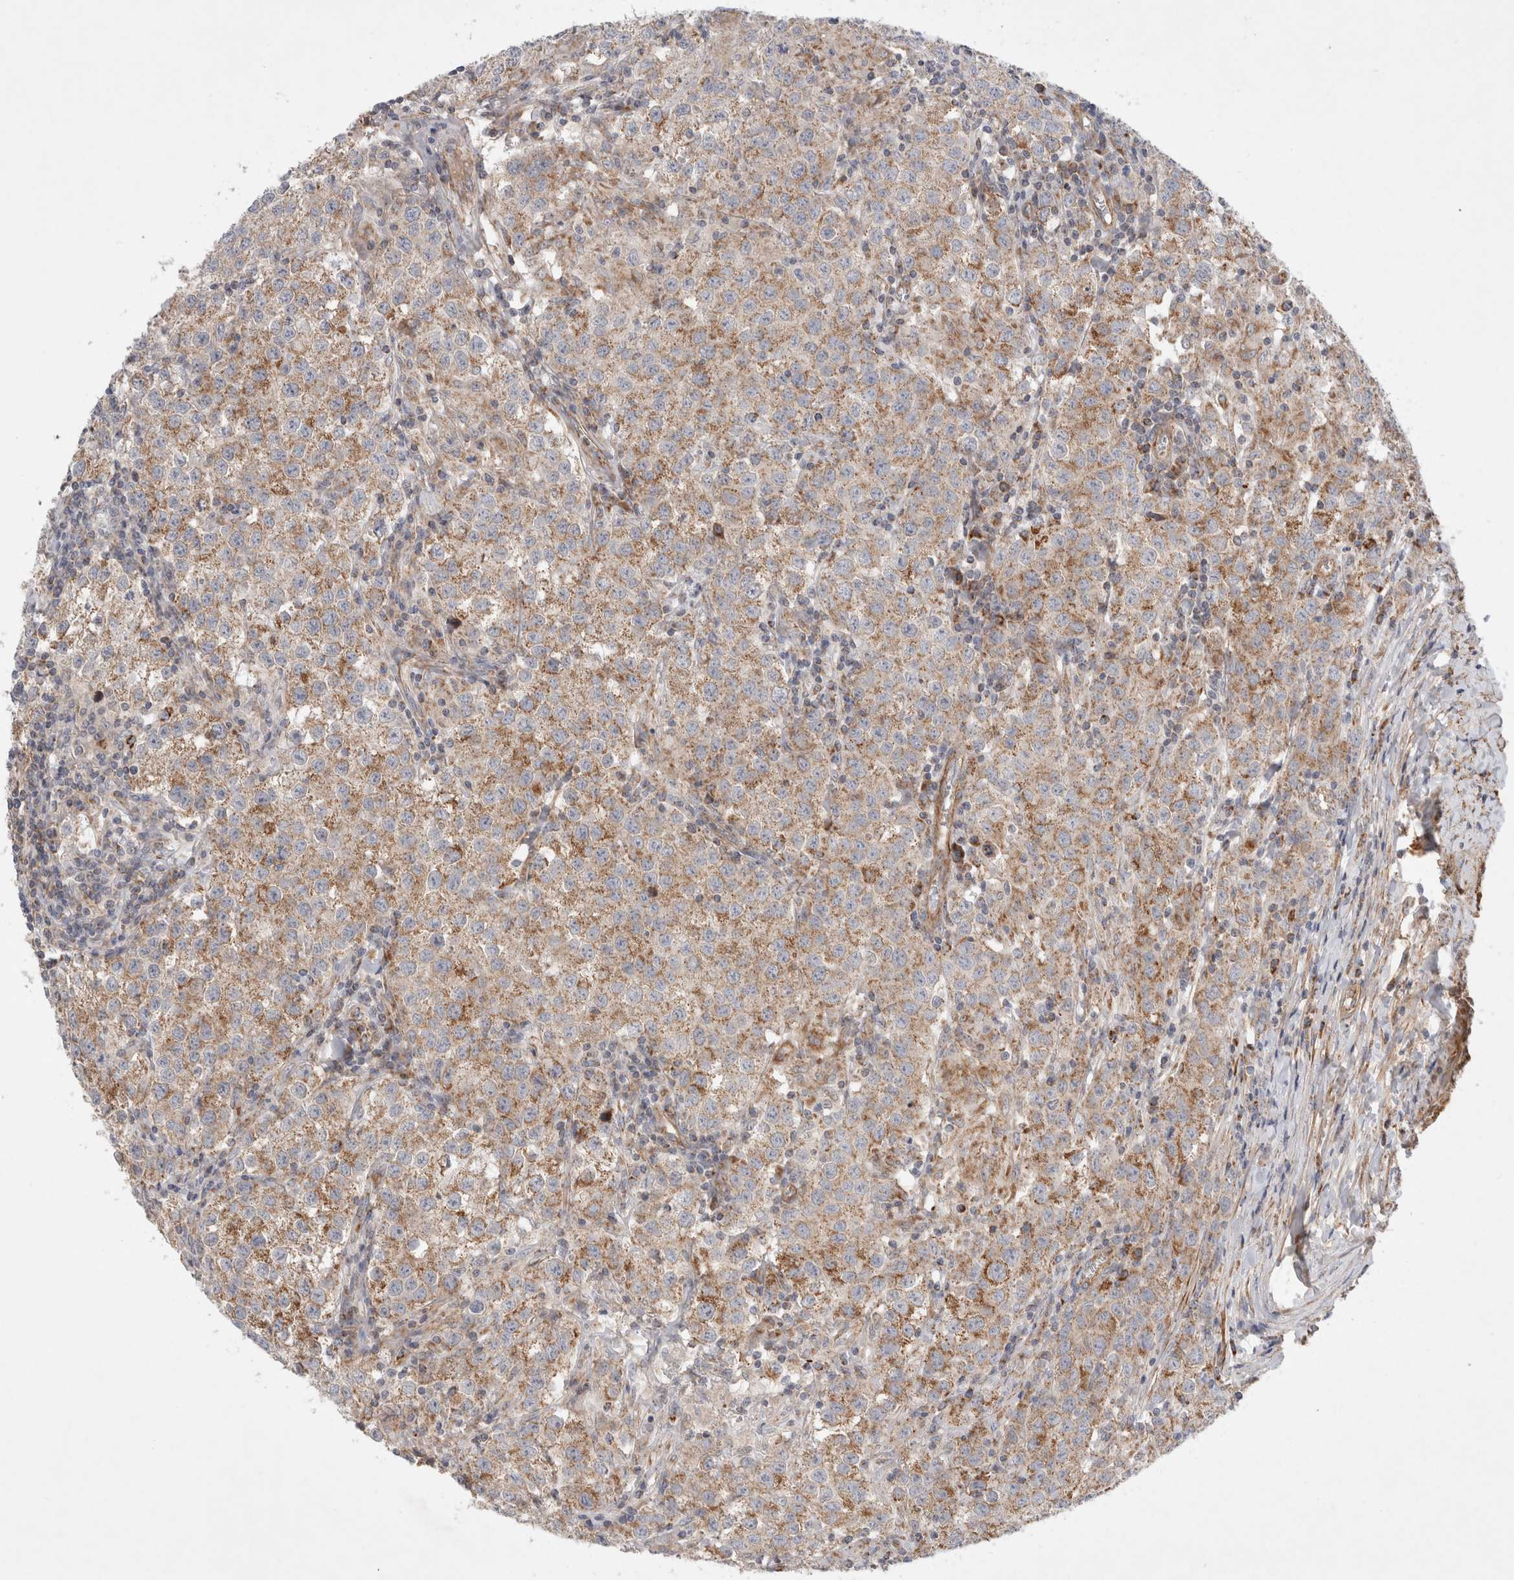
{"staining": {"intensity": "moderate", "quantity": ">75%", "location": "cytoplasmic/membranous"}, "tissue": "testis cancer", "cell_type": "Tumor cells", "image_type": "cancer", "snomed": [{"axis": "morphology", "description": "Seminoma, NOS"}, {"axis": "morphology", "description": "Carcinoma, Embryonal, NOS"}, {"axis": "topography", "description": "Testis"}], "caption": "Brown immunohistochemical staining in testis cancer (seminoma) shows moderate cytoplasmic/membranous expression in about >75% of tumor cells. The staining was performed using DAB, with brown indicating positive protein expression. Nuclei are stained blue with hematoxylin.", "gene": "MRPS28", "patient": {"sex": "male", "age": 43}}